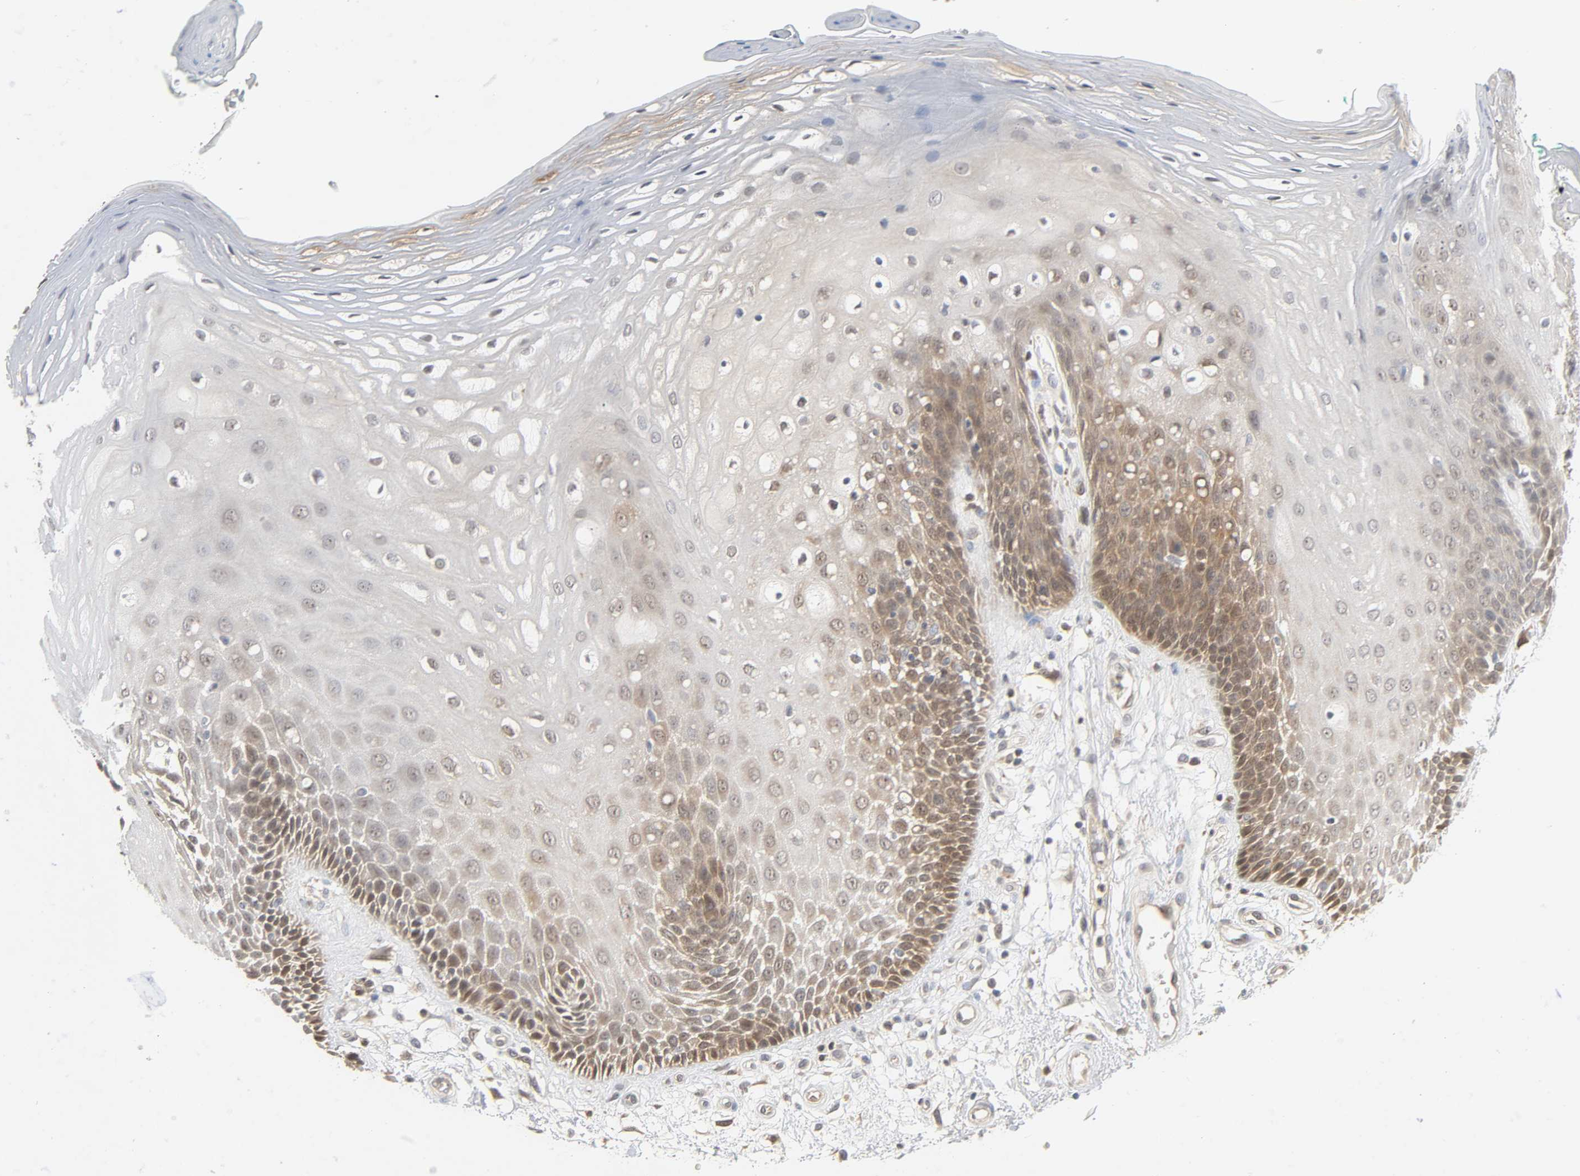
{"staining": {"intensity": "moderate", "quantity": "<25%", "location": "cytoplasmic/membranous"}, "tissue": "oral mucosa", "cell_type": "Squamous epithelial cells", "image_type": "normal", "snomed": [{"axis": "morphology", "description": "Normal tissue, NOS"}, {"axis": "morphology", "description": "Squamous cell carcinoma, NOS"}, {"axis": "topography", "description": "Skeletal muscle"}, {"axis": "topography", "description": "Oral tissue"}, {"axis": "topography", "description": "Head-Neck"}], "caption": "DAB (3,3'-diaminobenzidine) immunohistochemical staining of normal human oral mucosa demonstrates moderate cytoplasmic/membranous protein positivity in about <25% of squamous epithelial cells.", "gene": "MIF", "patient": {"sex": "female", "age": 84}}